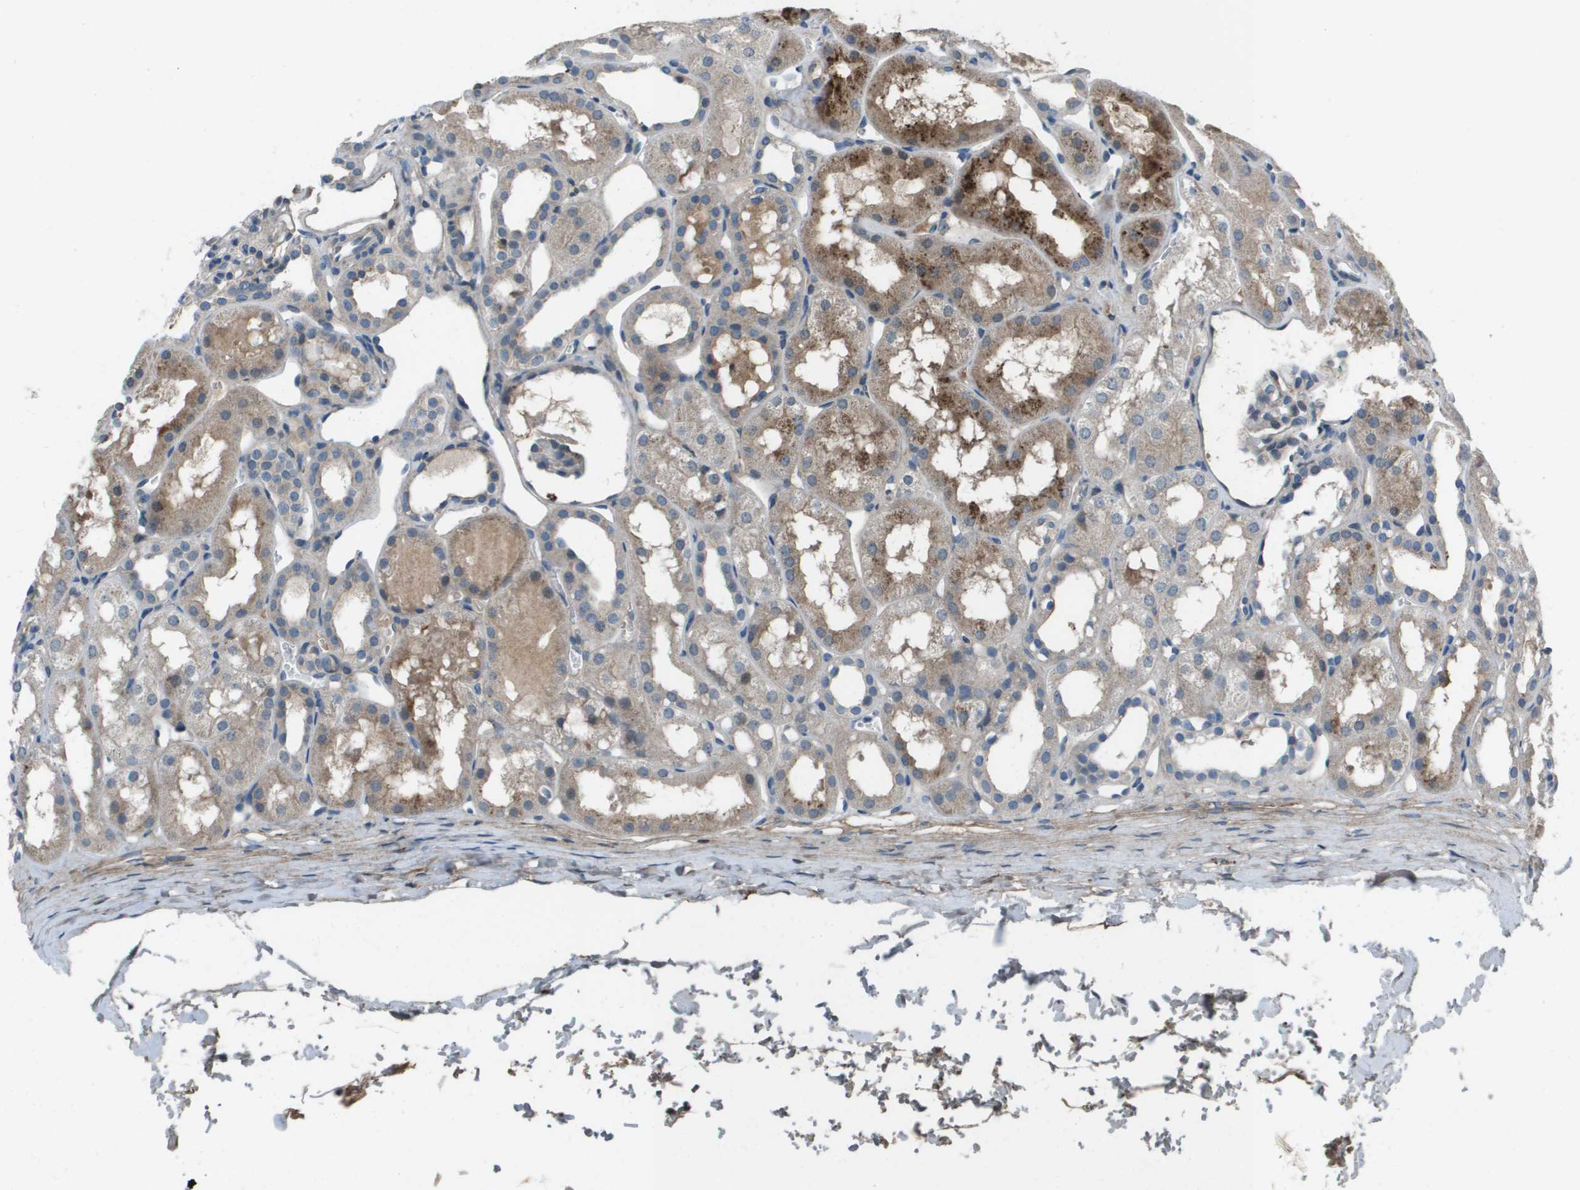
{"staining": {"intensity": "weak", "quantity": "<25%", "location": "cytoplasmic/membranous"}, "tissue": "kidney", "cell_type": "Cells in glomeruli", "image_type": "normal", "snomed": [{"axis": "morphology", "description": "Normal tissue, NOS"}, {"axis": "topography", "description": "Kidney"}, {"axis": "topography", "description": "Urinary bladder"}], "caption": "This is a photomicrograph of immunohistochemistry (IHC) staining of normal kidney, which shows no staining in cells in glomeruli.", "gene": "PCOLCE", "patient": {"sex": "male", "age": 16}}